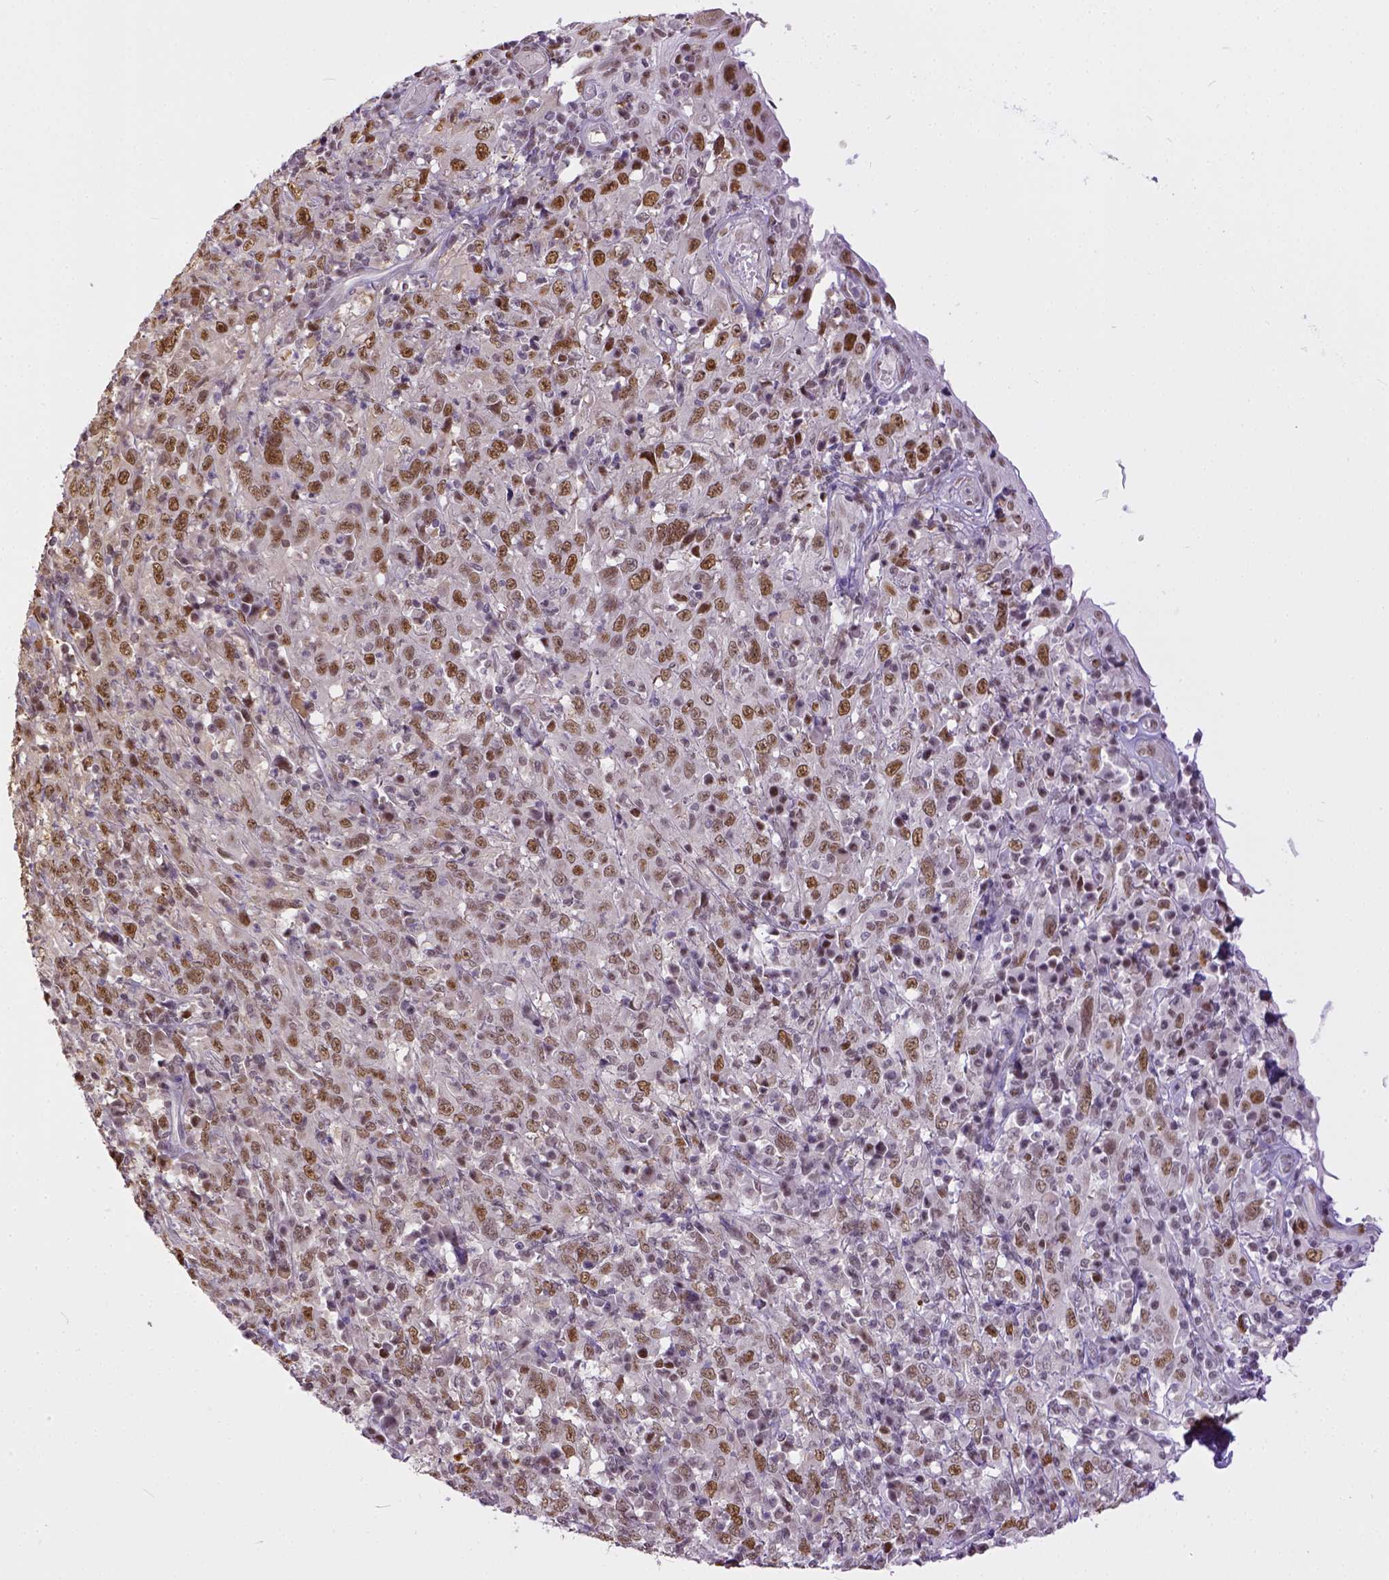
{"staining": {"intensity": "moderate", "quantity": ">75%", "location": "nuclear"}, "tissue": "cervical cancer", "cell_type": "Tumor cells", "image_type": "cancer", "snomed": [{"axis": "morphology", "description": "Squamous cell carcinoma, NOS"}, {"axis": "topography", "description": "Cervix"}], "caption": "About >75% of tumor cells in cervical cancer (squamous cell carcinoma) show moderate nuclear protein staining as visualized by brown immunohistochemical staining.", "gene": "ERCC1", "patient": {"sex": "female", "age": 46}}